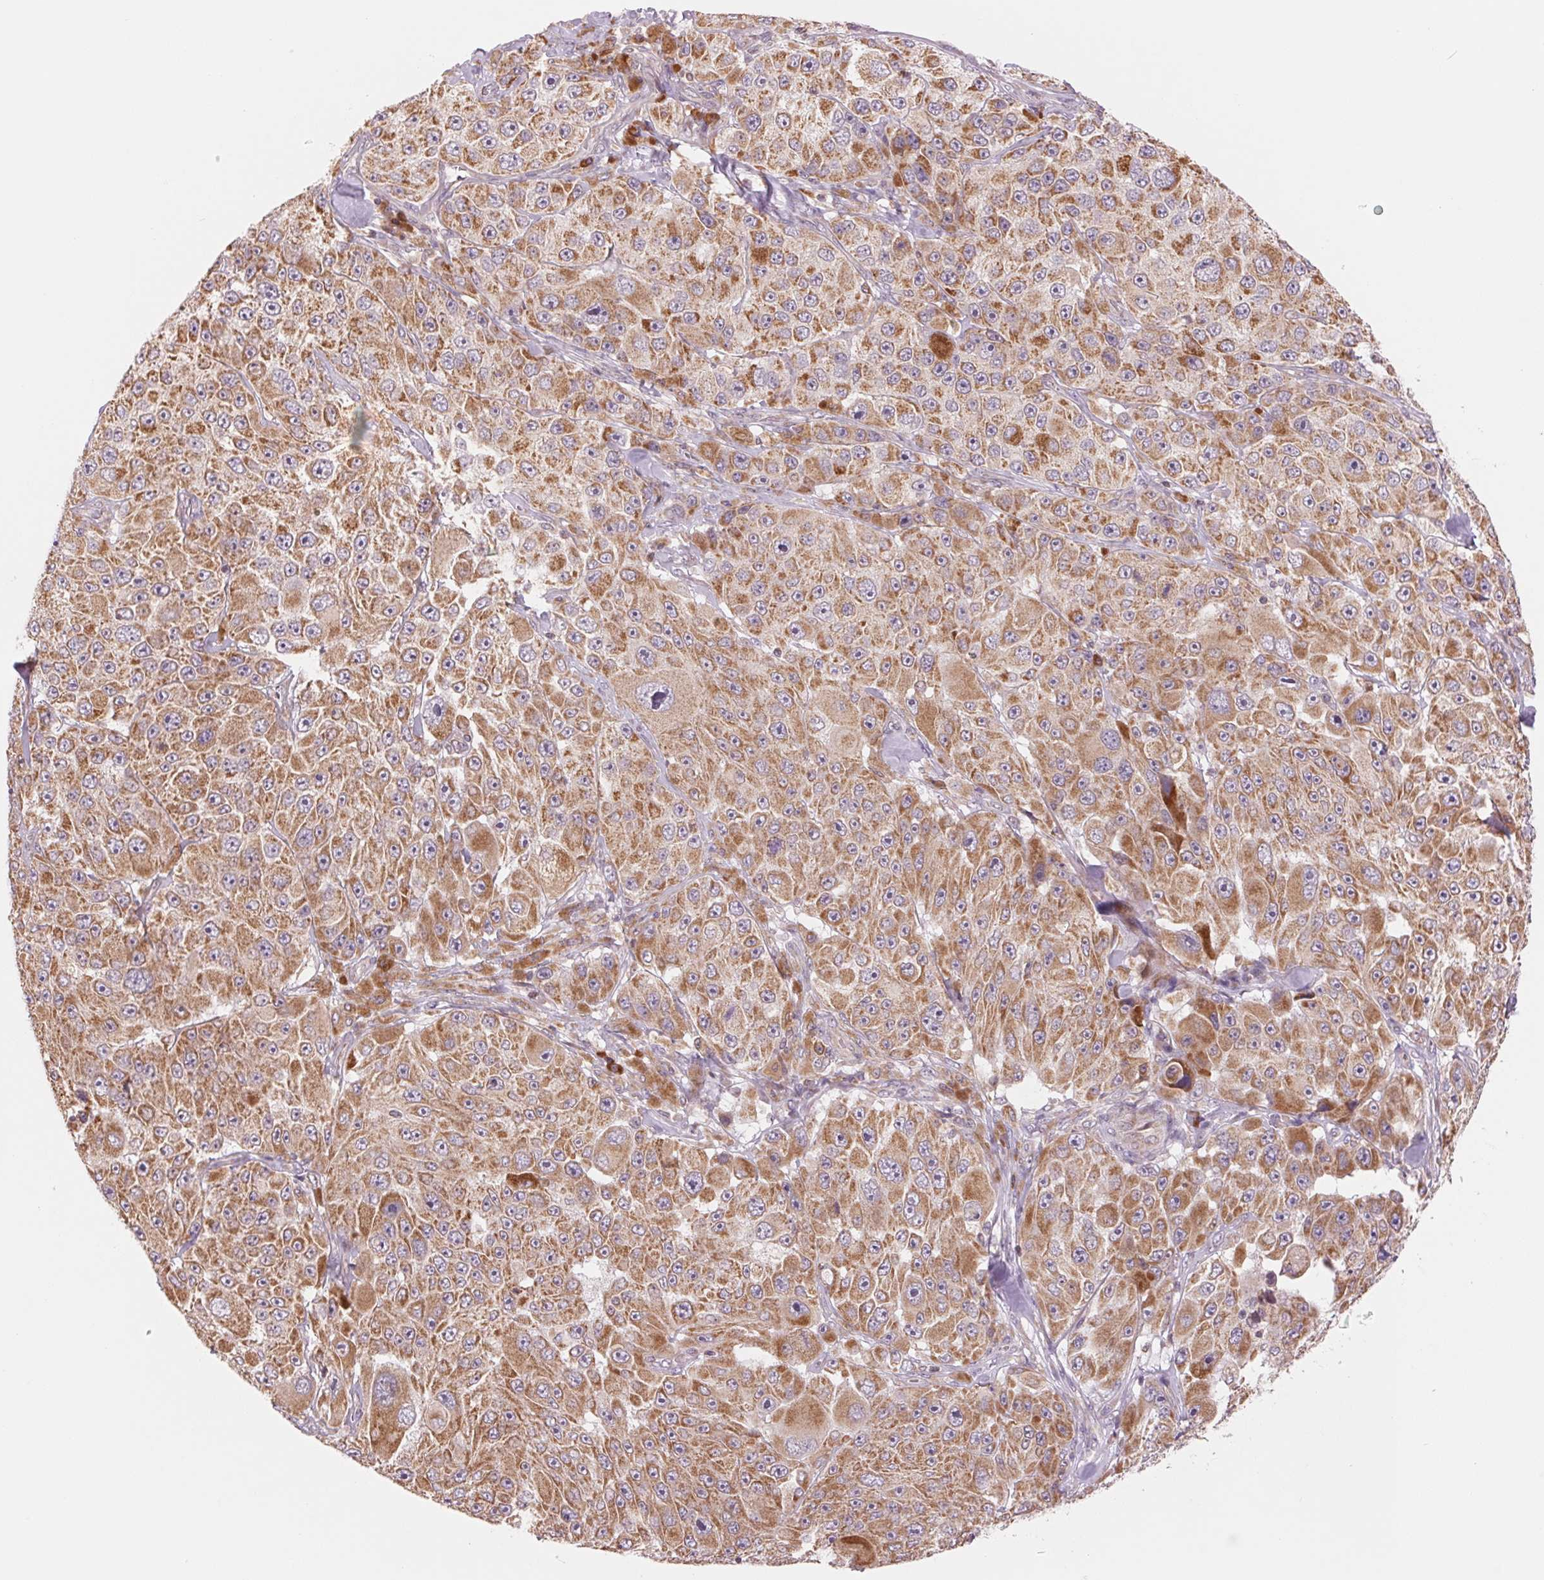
{"staining": {"intensity": "moderate", "quantity": ">75%", "location": "cytoplasmic/membranous"}, "tissue": "melanoma", "cell_type": "Tumor cells", "image_type": "cancer", "snomed": [{"axis": "morphology", "description": "Malignant melanoma, Metastatic site"}, {"axis": "topography", "description": "Lymph node"}], "caption": "Protein analysis of melanoma tissue displays moderate cytoplasmic/membranous staining in about >75% of tumor cells. (Stains: DAB in brown, nuclei in blue, Microscopy: brightfield microscopy at high magnification).", "gene": "TECR", "patient": {"sex": "male", "age": 62}}